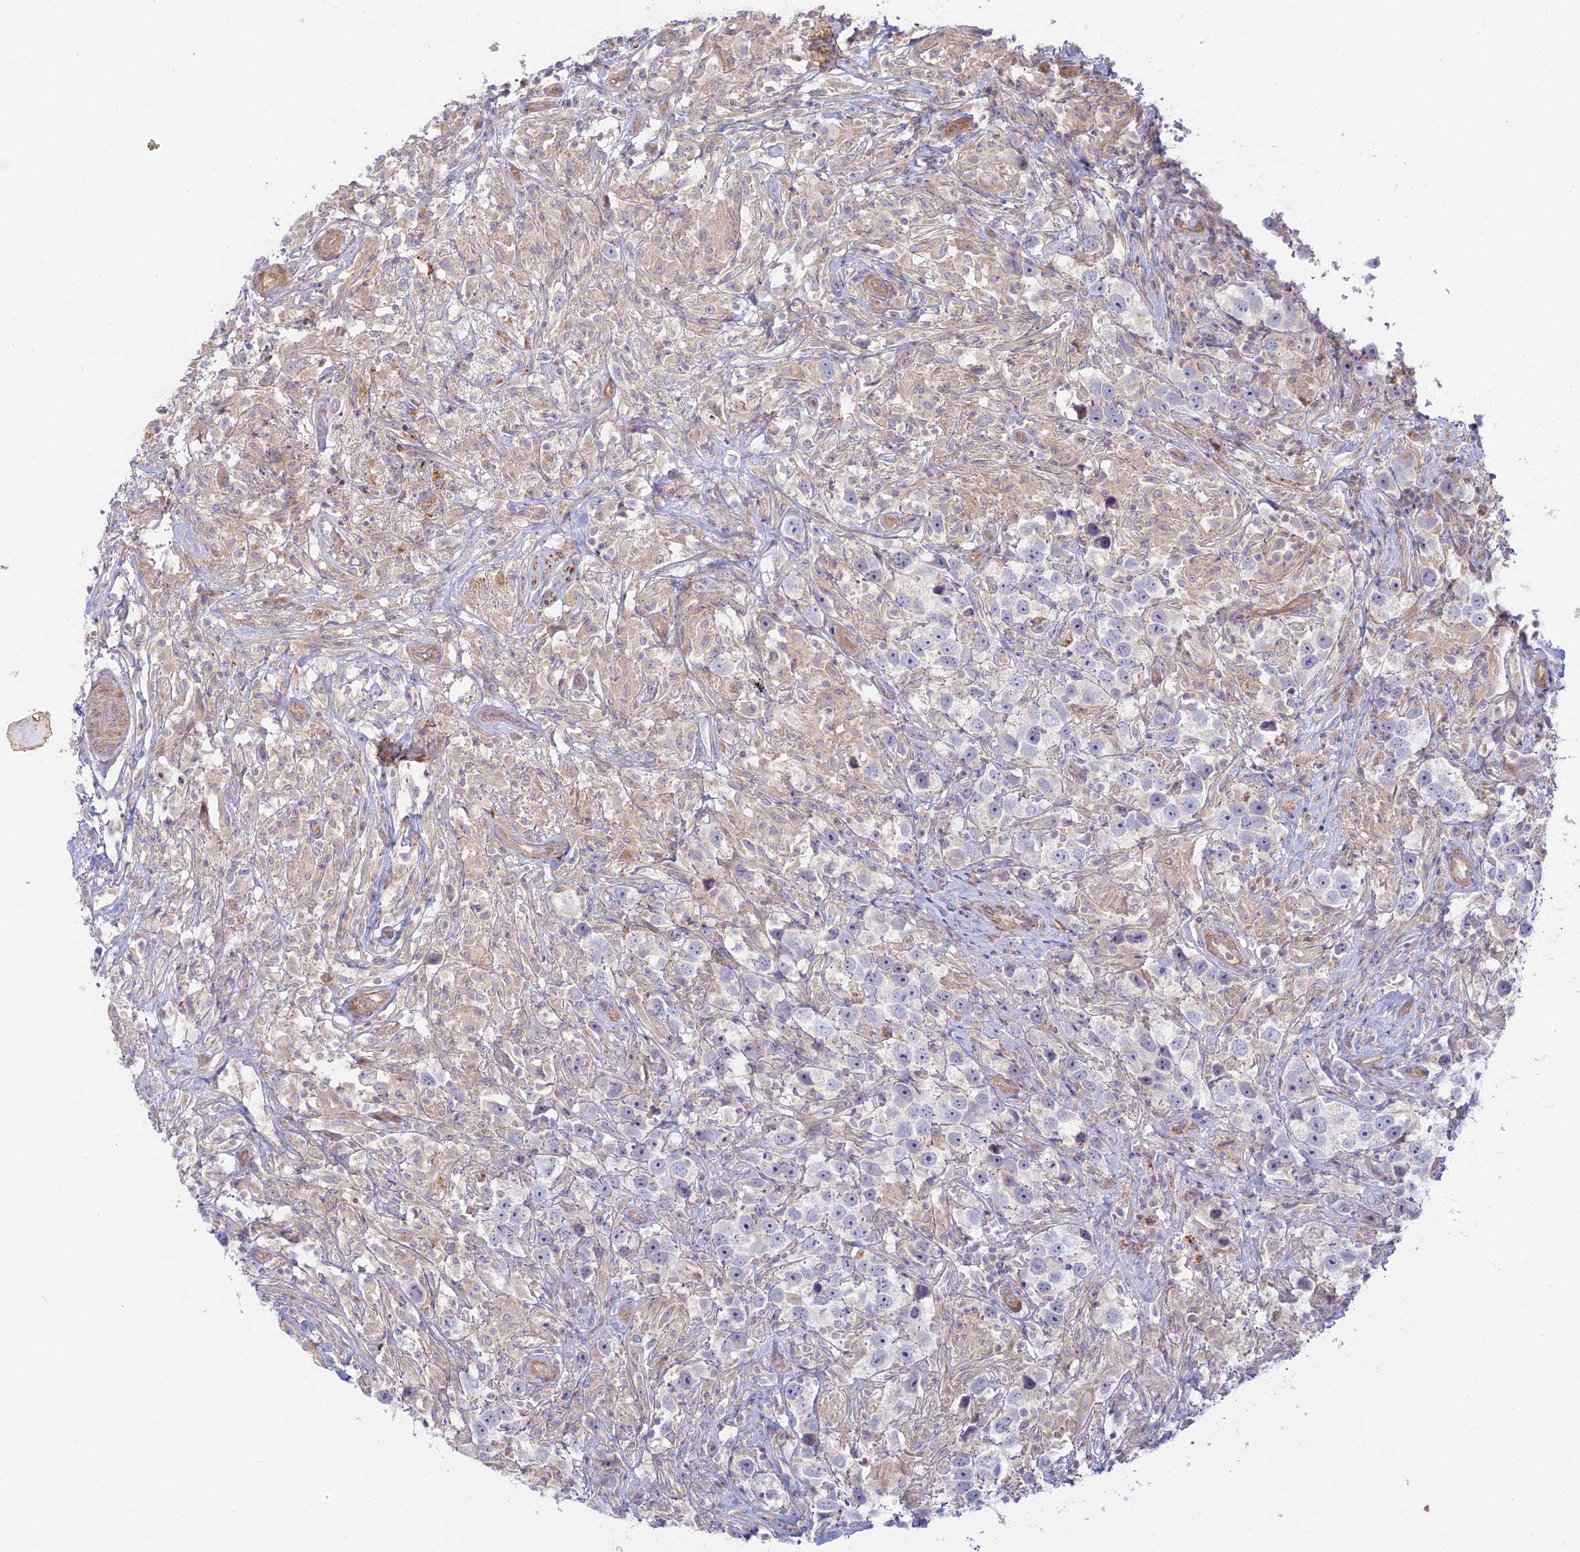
{"staining": {"intensity": "negative", "quantity": "none", "location": "none"}, "tissue": "testis cancer", "cell_type": "Tumor cells", "image_type": "cancer", "snomed": [{"axis": "morphology", "description": "Seminoma, NOS"}, {"axis": "topography", "description": "Testis"}], "caption": "Histopathology image shows no protein expression in tumor cells of testis seminoma tissue.", "gene": "KCNAB1", "patient": {"sex": "male", "age": 49}}